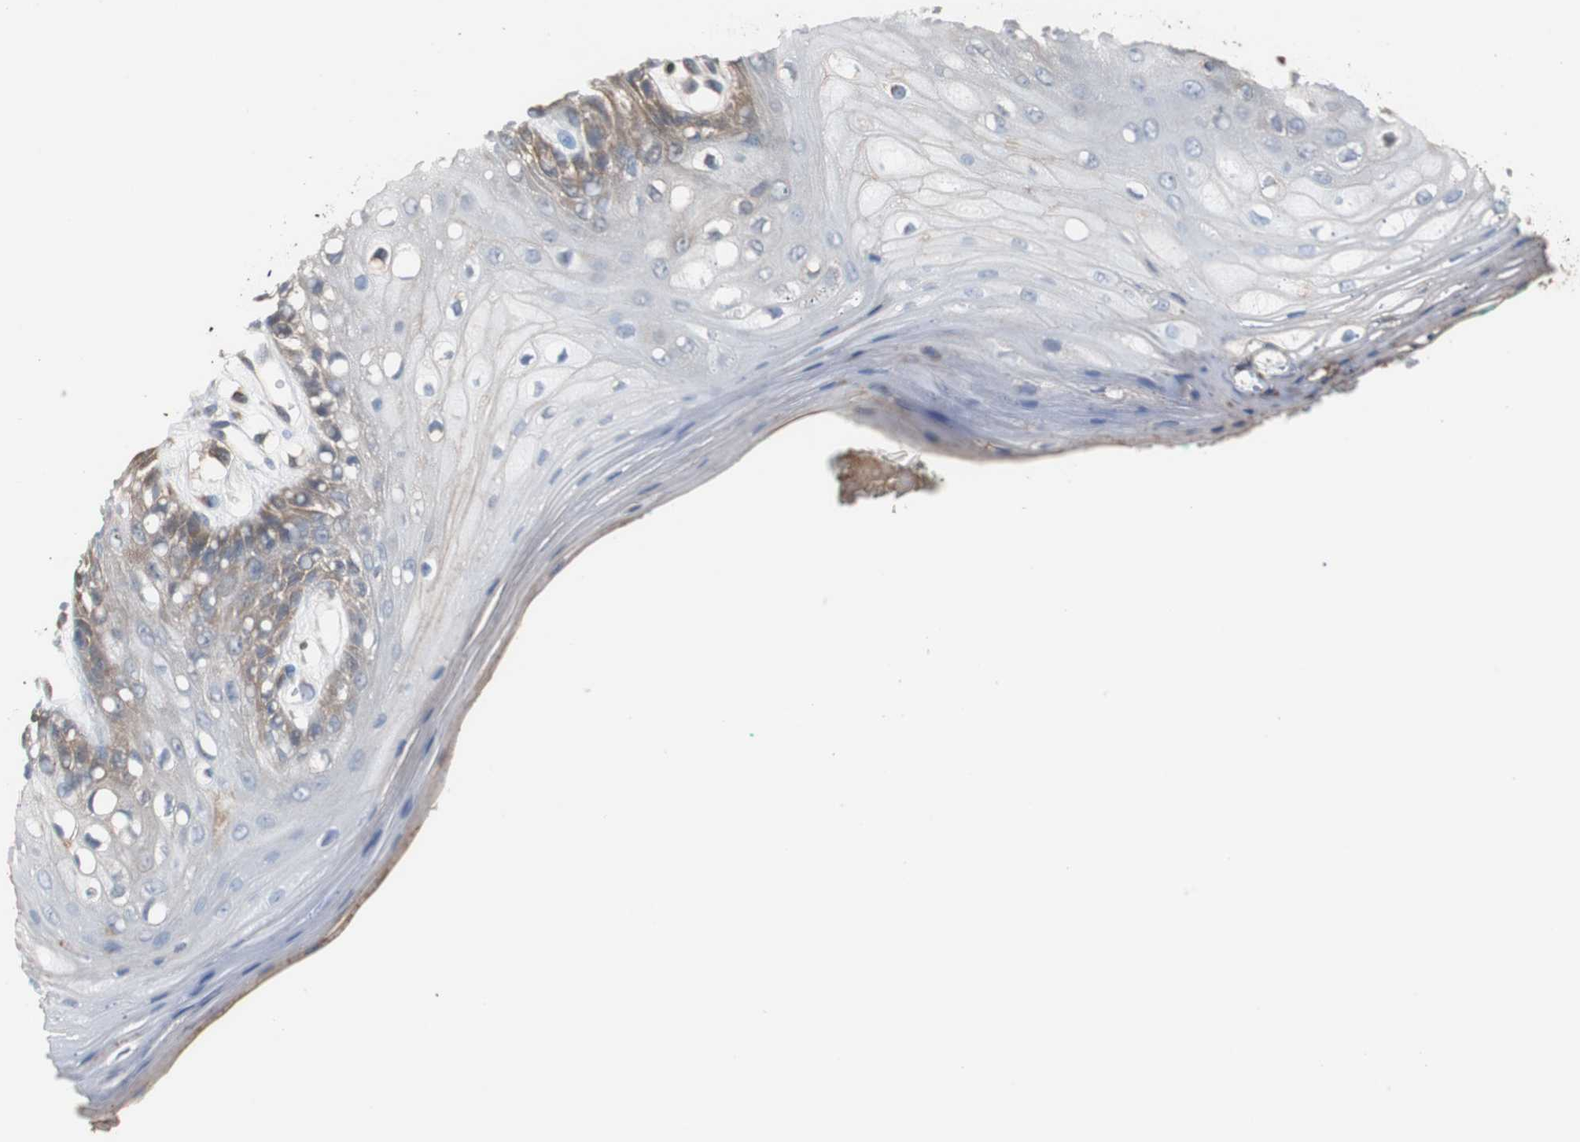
{"staining": {"intensity": "weak", "quantity": "<25%", "location": "cytoplasmic/membranous"}, "tissue": "oral mucosa", "cell_type": "Squamous epithelial cells", "image_type": "normal", "snomed": [{"axis": "morphology", "description": "Normal tissue, NOS"}, {"axis": "morphology", "description": "Squamous cell carcinoma, NOS"}, {"axis": "topography", "description": "Skeletal muscle"}, {"axis": "topography", "description": "Oral tissue"}, {"axis": "topography", "description": "Head-Neck"}], "caption": "Protein analysis of benign oral mucosa displays no significant staining in squamous epithelial cells.", "gene": "ANXA4", "patient": {"sex": "female", "age": 84}}